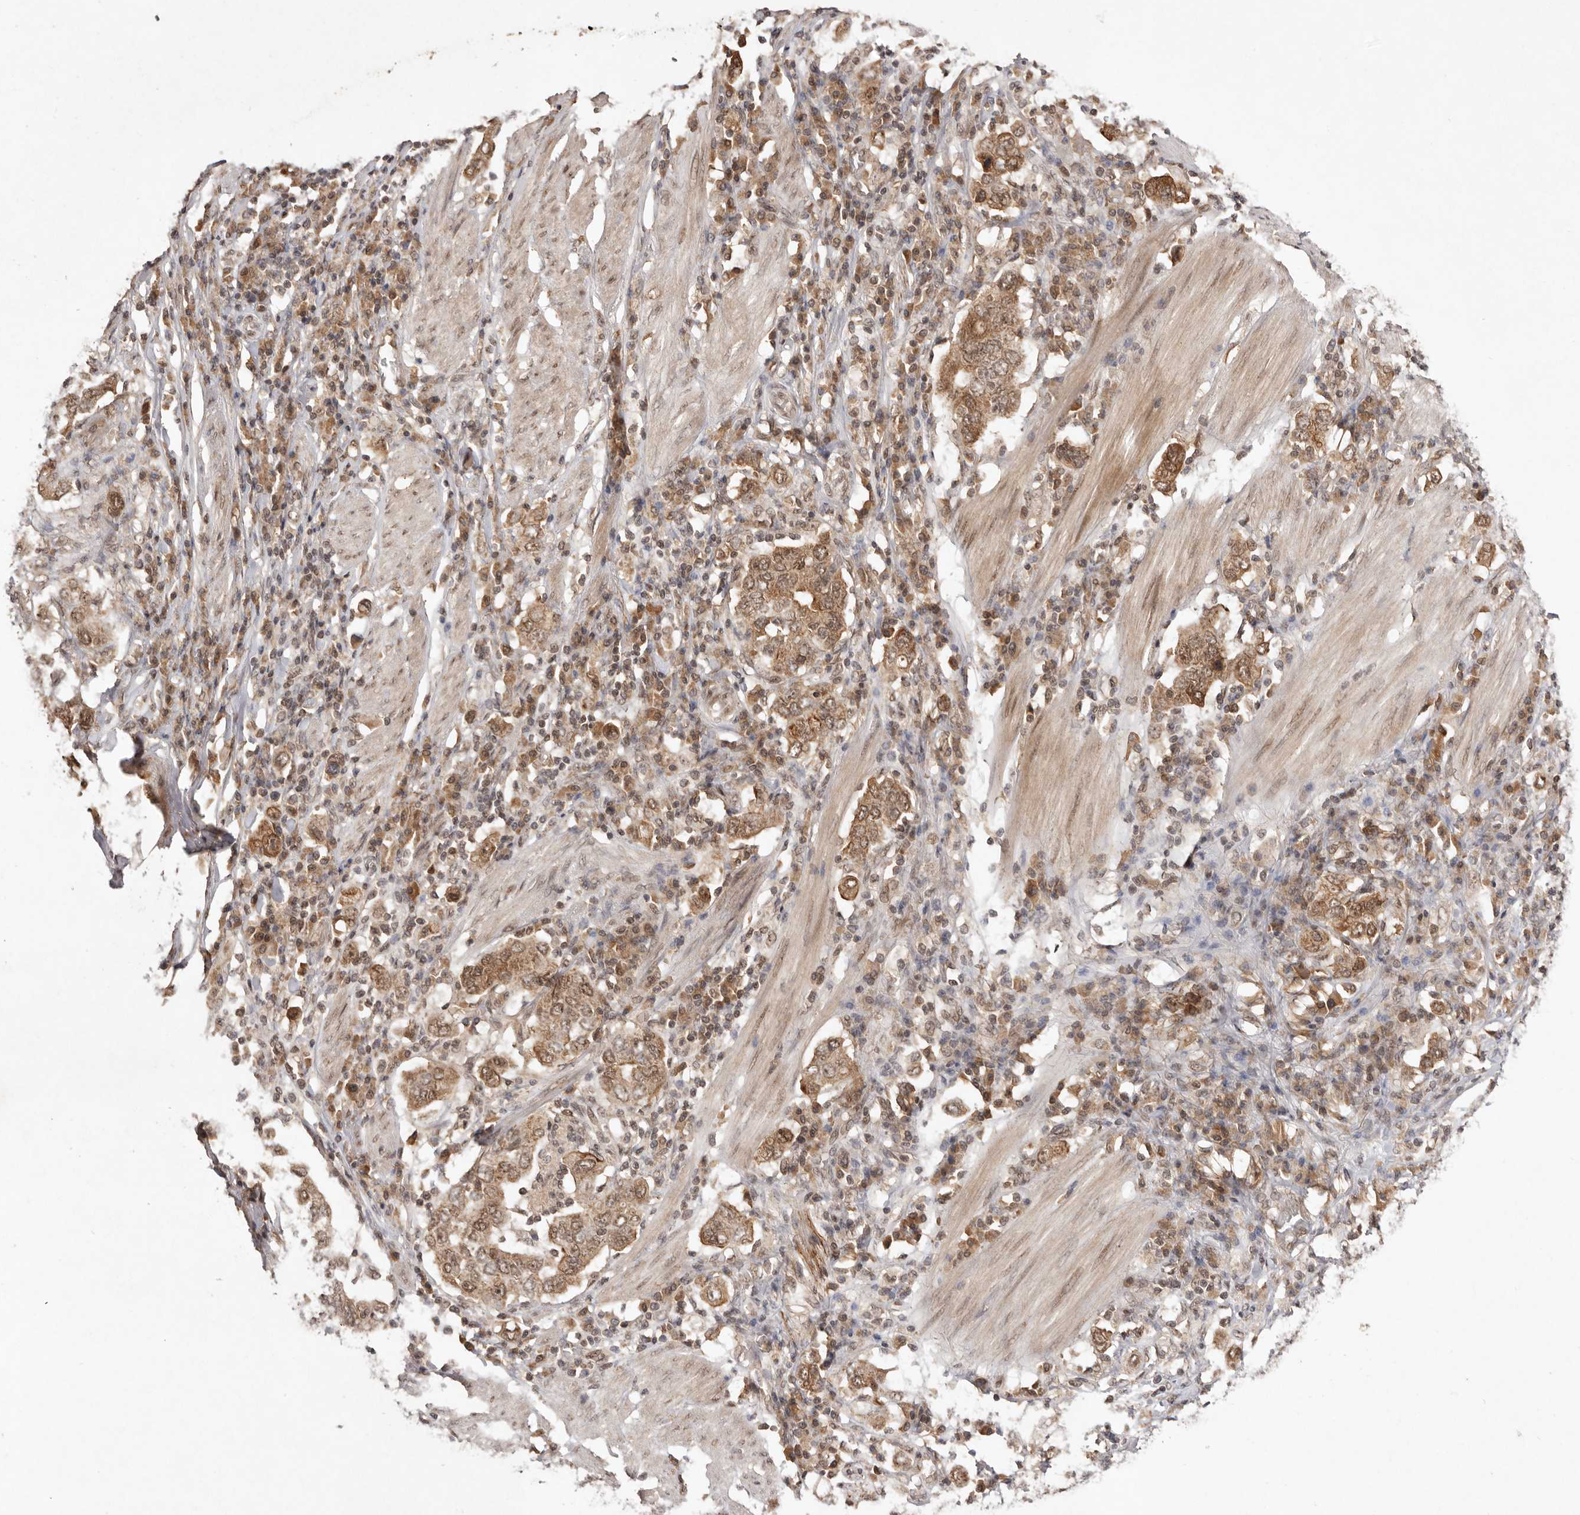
{"staining": {"intensity": "moderate", "quantity": ">75%", "location": "cytoplasmic/membranous,nuclear"}, "tissue": "stomach cancer", "cell_type": "Tumor cells", "image_type": "cancer", "snomed": [{"axis": "morphology", "description": "Adenocarcinoma, NOS"}, {"axis": "topography", "description": "Stomach, upper"}], "caption": "Immunohistochemical staining of human adenocarcinoma (stomach) shows medium levels of moderate cytoplasmic/membranous and nuclear protein expression in about >75% of tumor cells.", "gene": "TARS2", "patient": {"sex": "male", "age": 62}}